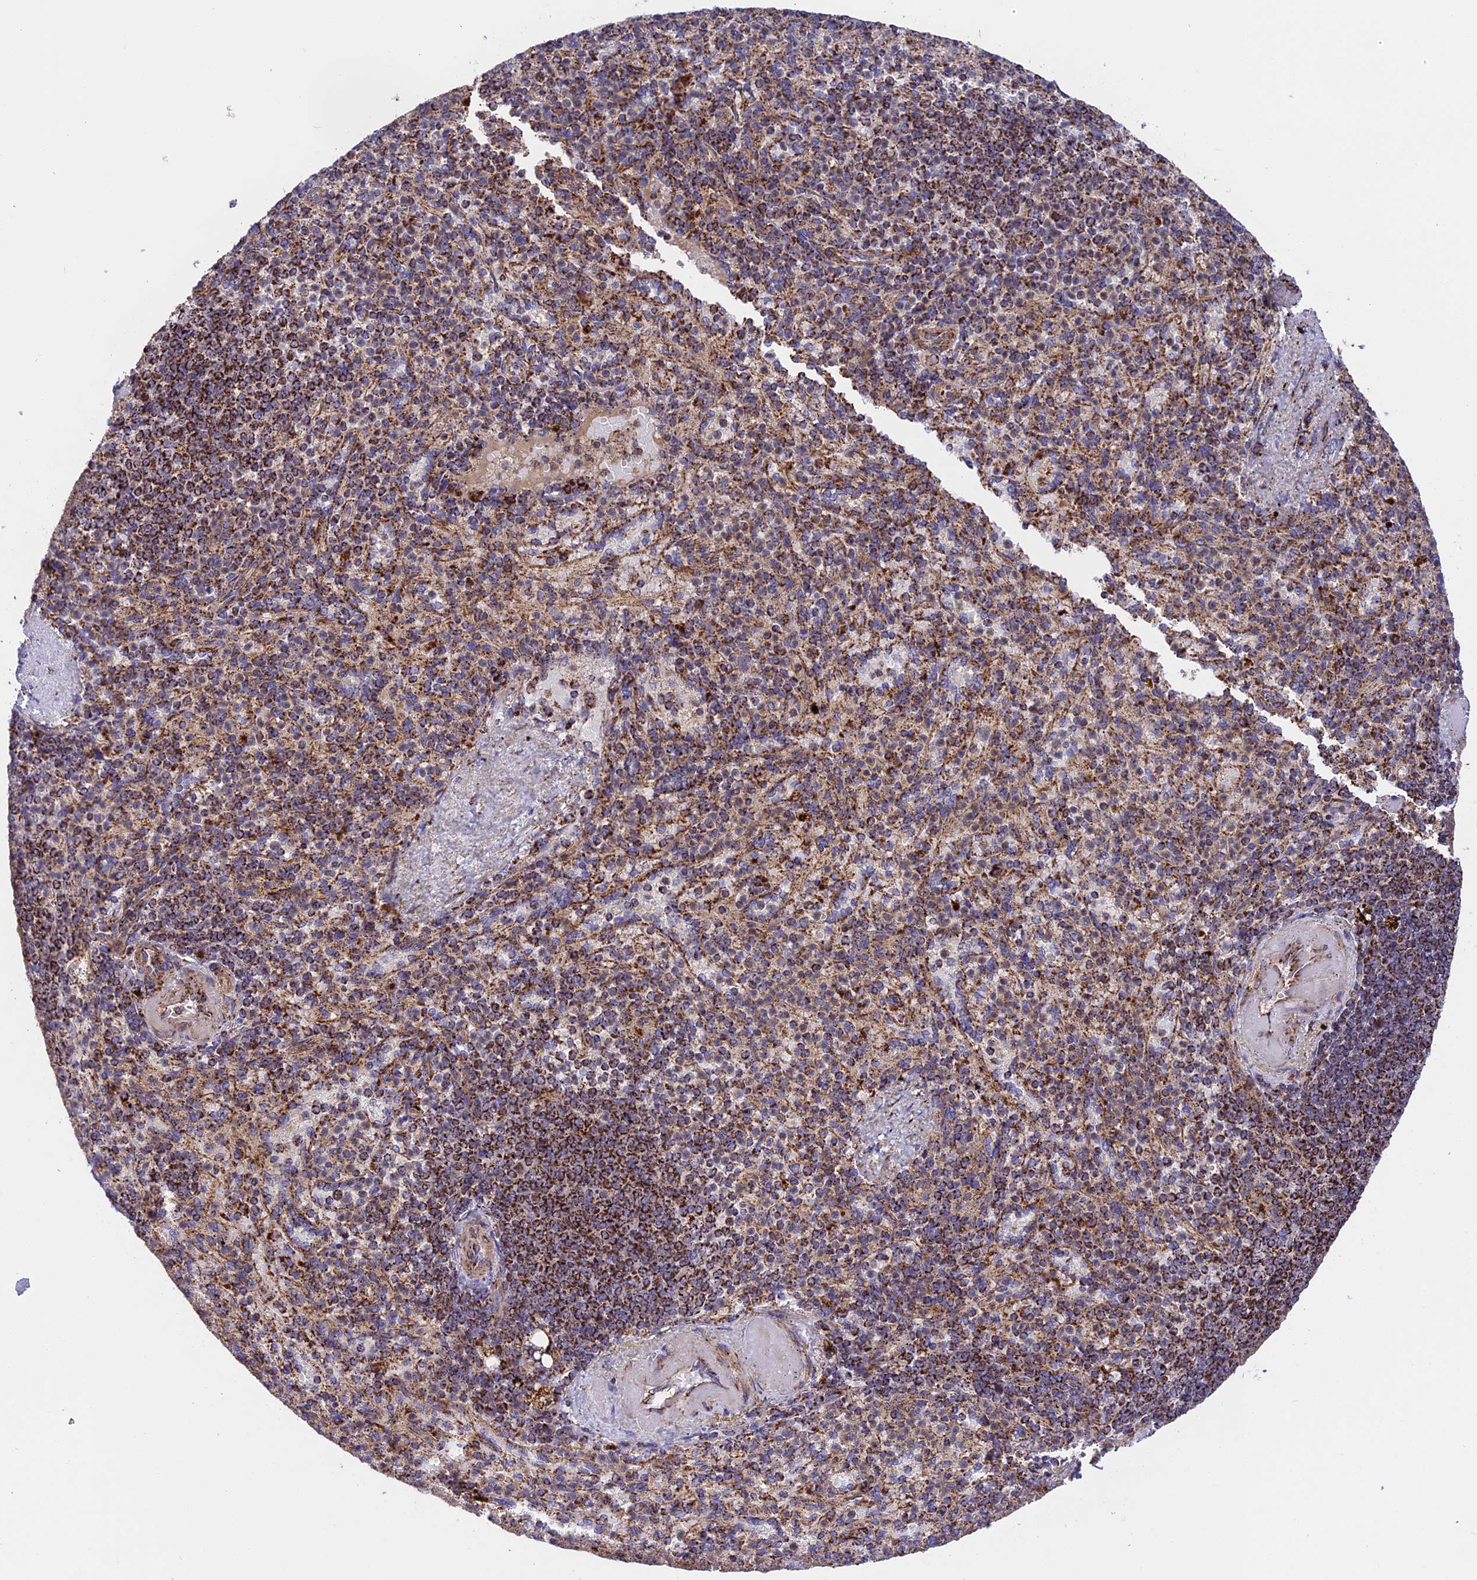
{"staining": {"intensity": "strong", "quantity": "25%-75%", "location": "cytoplasmic/membranous"}, "tissue": "spleen", "cell_type": "Cells in red pulp", "image_type": "normal", "snomed": [{"axis": "morphology", "description": "Normal tissue, NOS"}, {"axis": "topography", "description": "Spleen"}], "caption": "Immunohistochemical staining of benign human spleen demonstrates strong cytoplasmic/membranous protein positivity in approximately 25%-75% of cells in red pulp.", "gene": "UQCRB", "patient": {"sex": "female", "age": 74}}